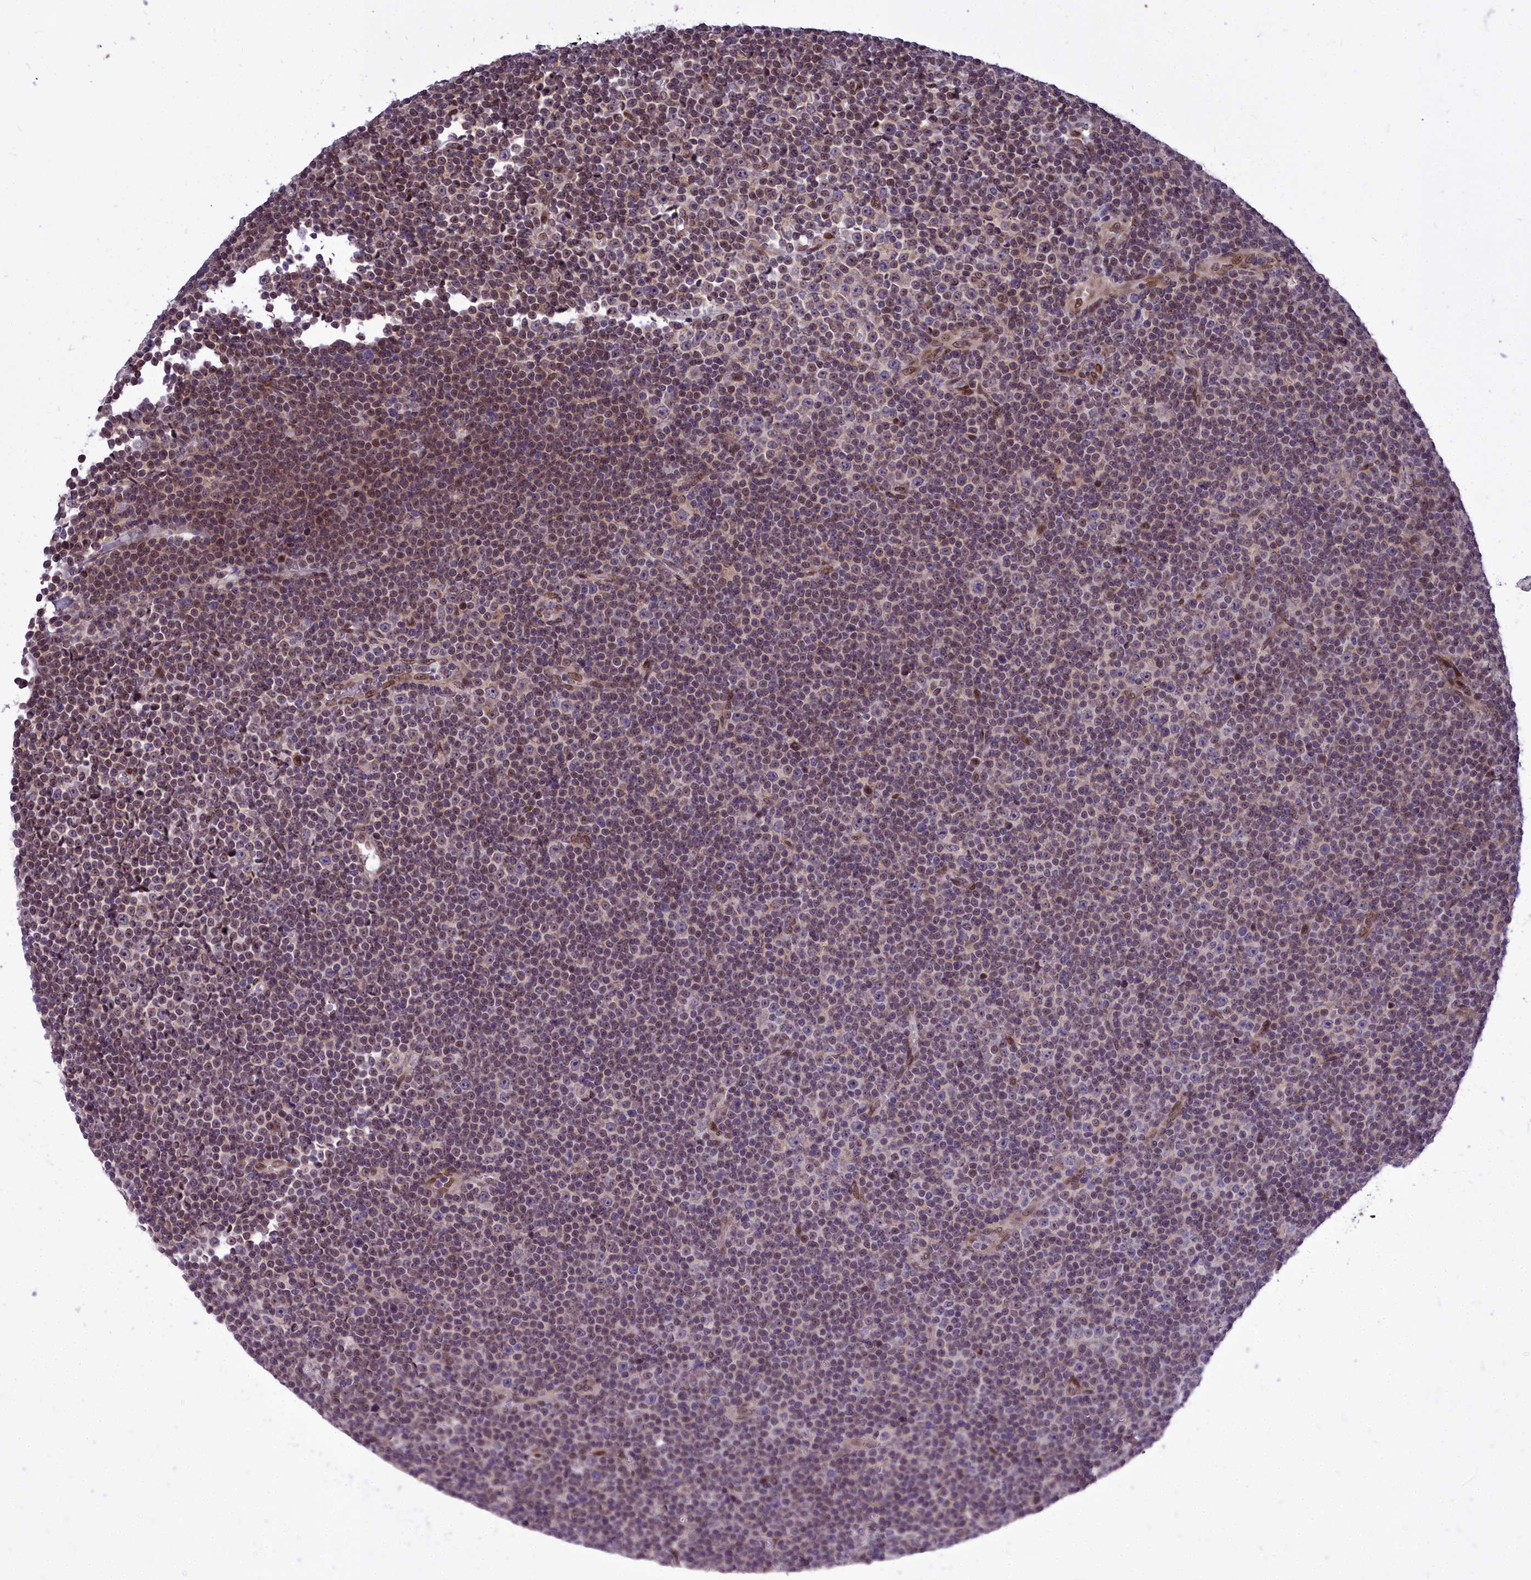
{"staining": {"intensity": "moderate", "quantity": "<25%", "location": "nuclear"}, "tissue": "lymphoma", "cell_type": "Tumor cells", "image_type": "cancer", "snomed": [{"axis": "morphology", "description": "Malignant lymphoma, non-Hodgkin's type, Low grade"}, {"axis": "topography", "description": "Lymph node"}], "caption": "Immunohistochemistry (IHC) (DAB) staining of low-grade malignant lymphoma, non-Hodgkin's type reveals moderate nuclear protein staining in approximately <25% of tumor cells.", "gene": "ABCB8", "patient": {"sex": "female", "age": 67}}